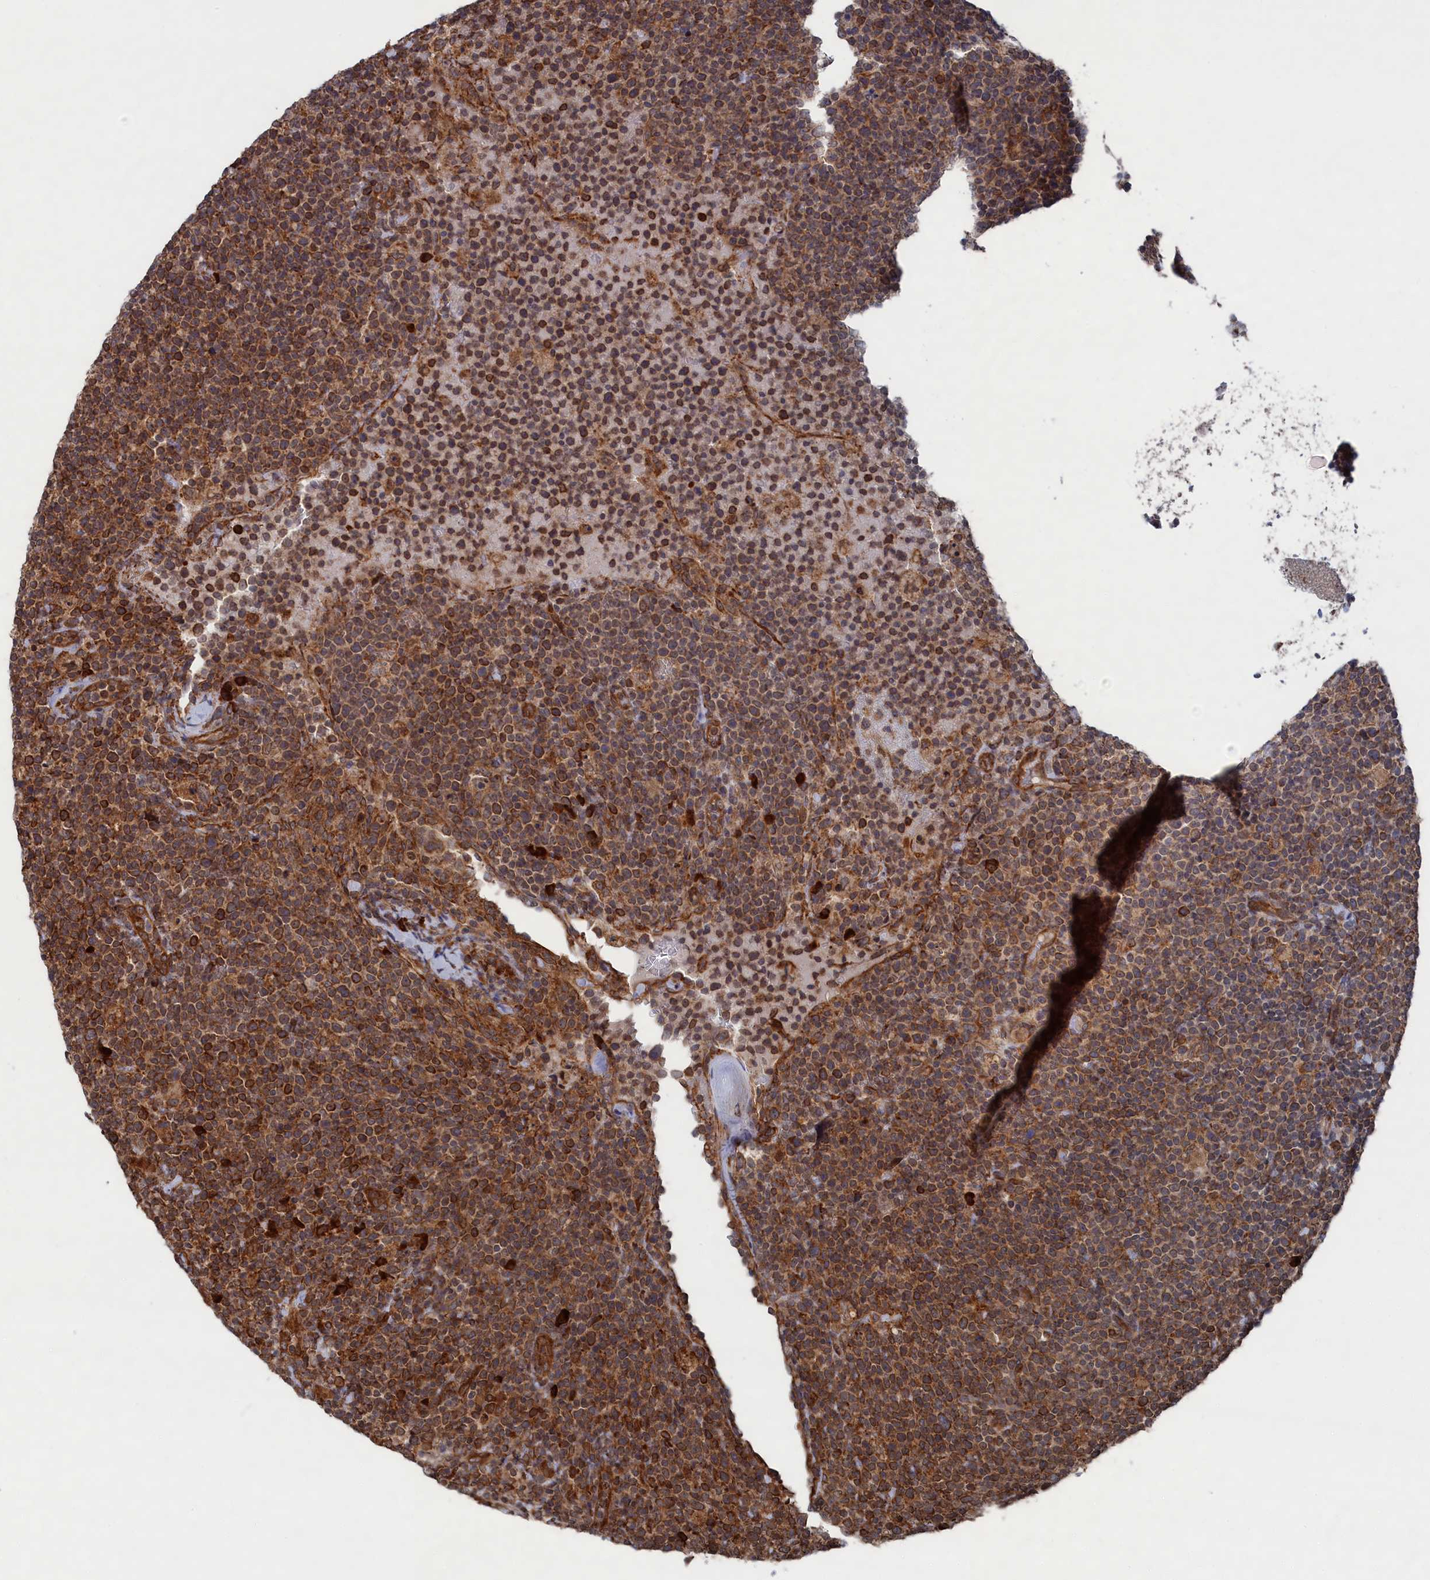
{"staining": {"intensity": "moderate", "quantity": ">75%", "location": "cytoplasmic/membranous"}, "tissue": "lymphoma", "cell_type": "Tumor cells", "image_type": "cancer", "snomed": [{"axis": "morphology", "description": "Malignant lymphoma, non-Hodgkin's type, High grade"}, {"axis": "topography", "description": "Lymph node"}], "caption": "Lymphoma tissue shows moderate cytoplasmic/membranous positivity in about >75% of tumor cells, visualized by immunohistochemistry. Nuclei are stained in blue.", "gene": "BPIFB6", "patient": {"sex": "male", "age": 61}}